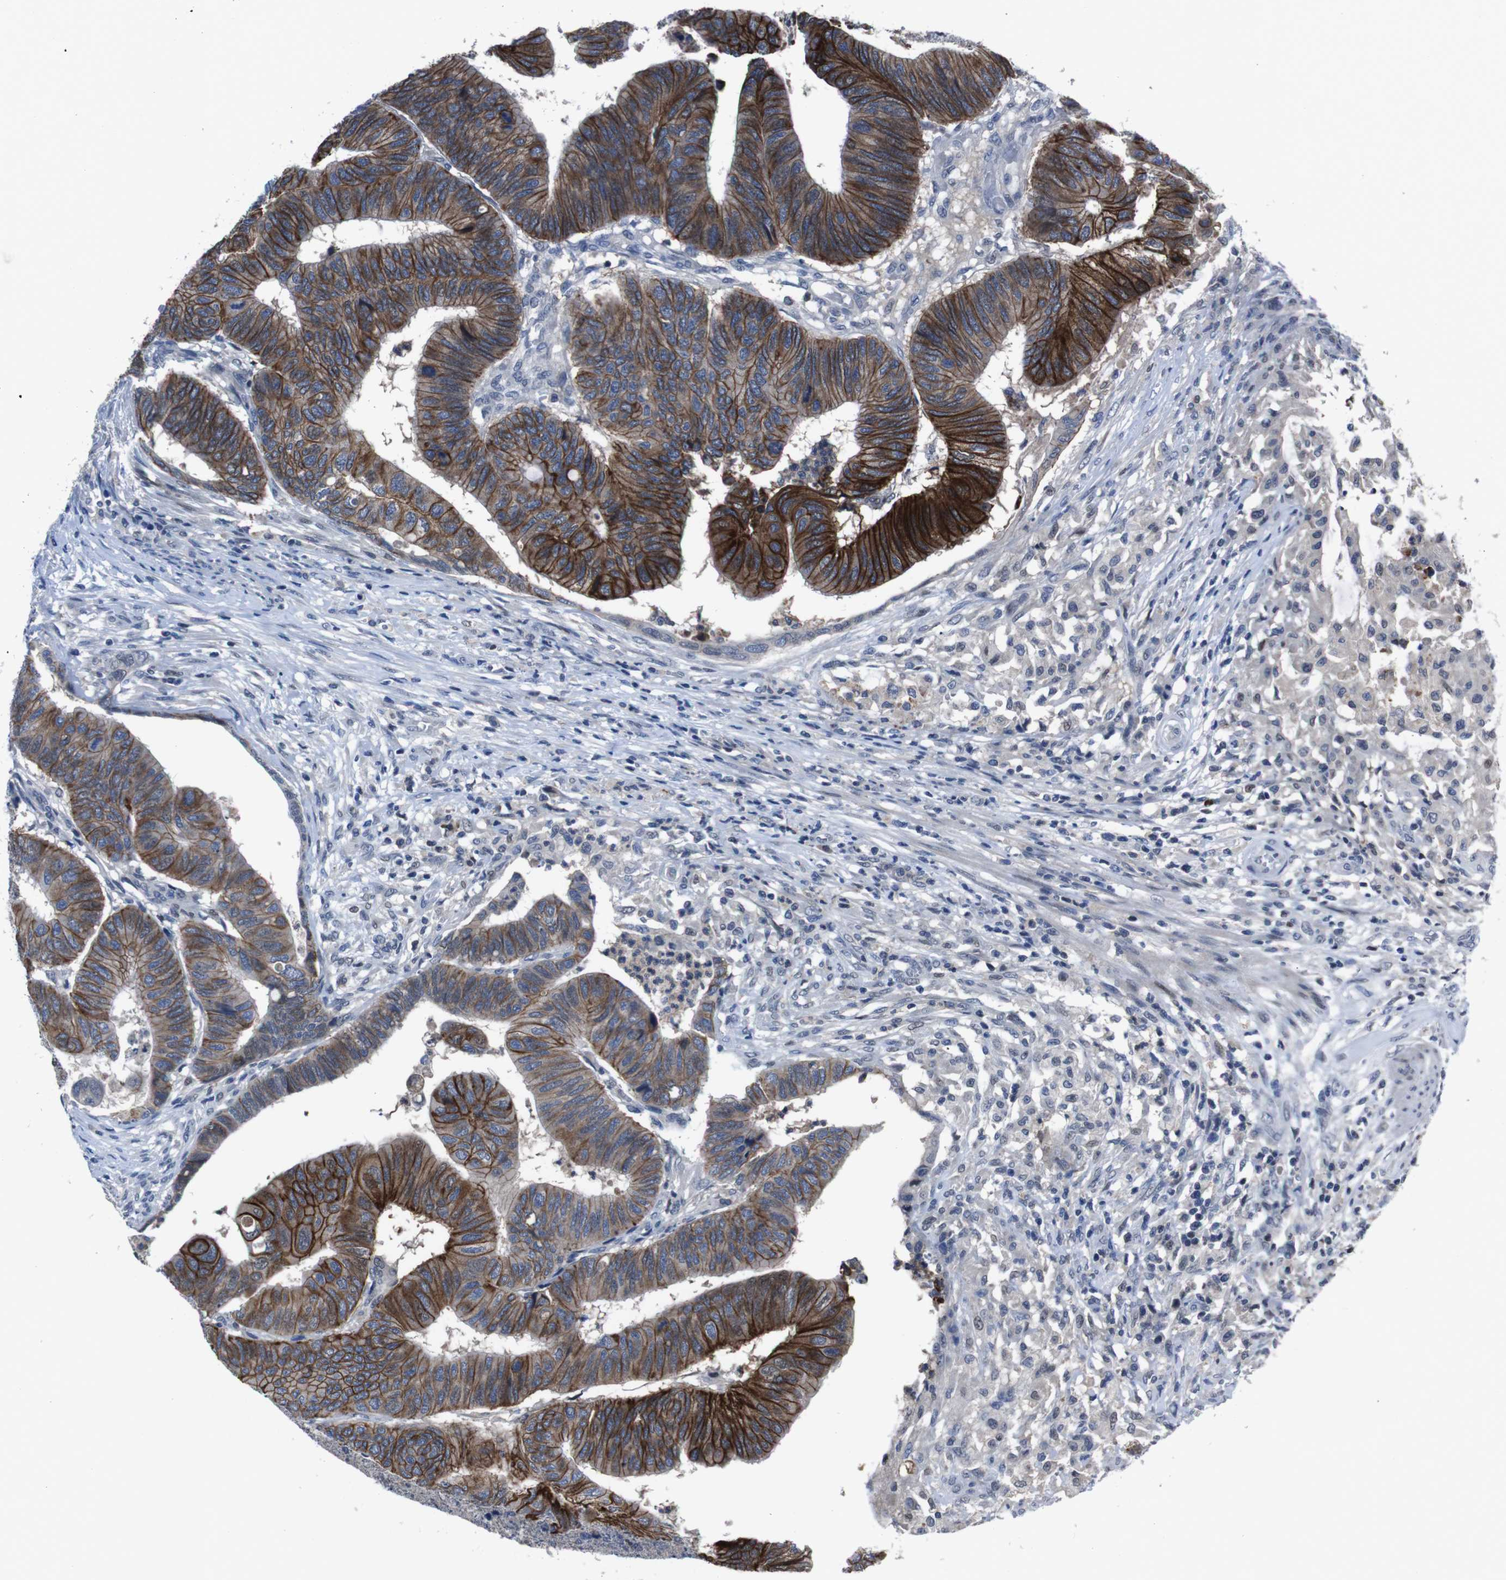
{"staining": {"intensity": "strong", "quantity": "25%-75%", "location": "cytoplasmic/membranous"}, "tissue": "colorectal cancer", "cell_type": "Tumor cells", "image_type": "cancer", "snomed": [{"axis": "morphology", "description": "Normal tissue, NOS"}, {"axis": "morphology", "description": "Adenocarcinoma, NOS"}, {"axis": "topography", "description": "Rectum"}, {"axis": "topography", "description": "Peripheral nerve tissue"}], "caption": "IHC (DAB (3,3'-diaminobenzidine)) staining of human colorectal cancer reveals strong cytoplasmic/membranous protein staining in approximately 25%-75% of tumor cells.", "gene": "SEMA4B", "patient": {"sex": "male", "age": 92}}